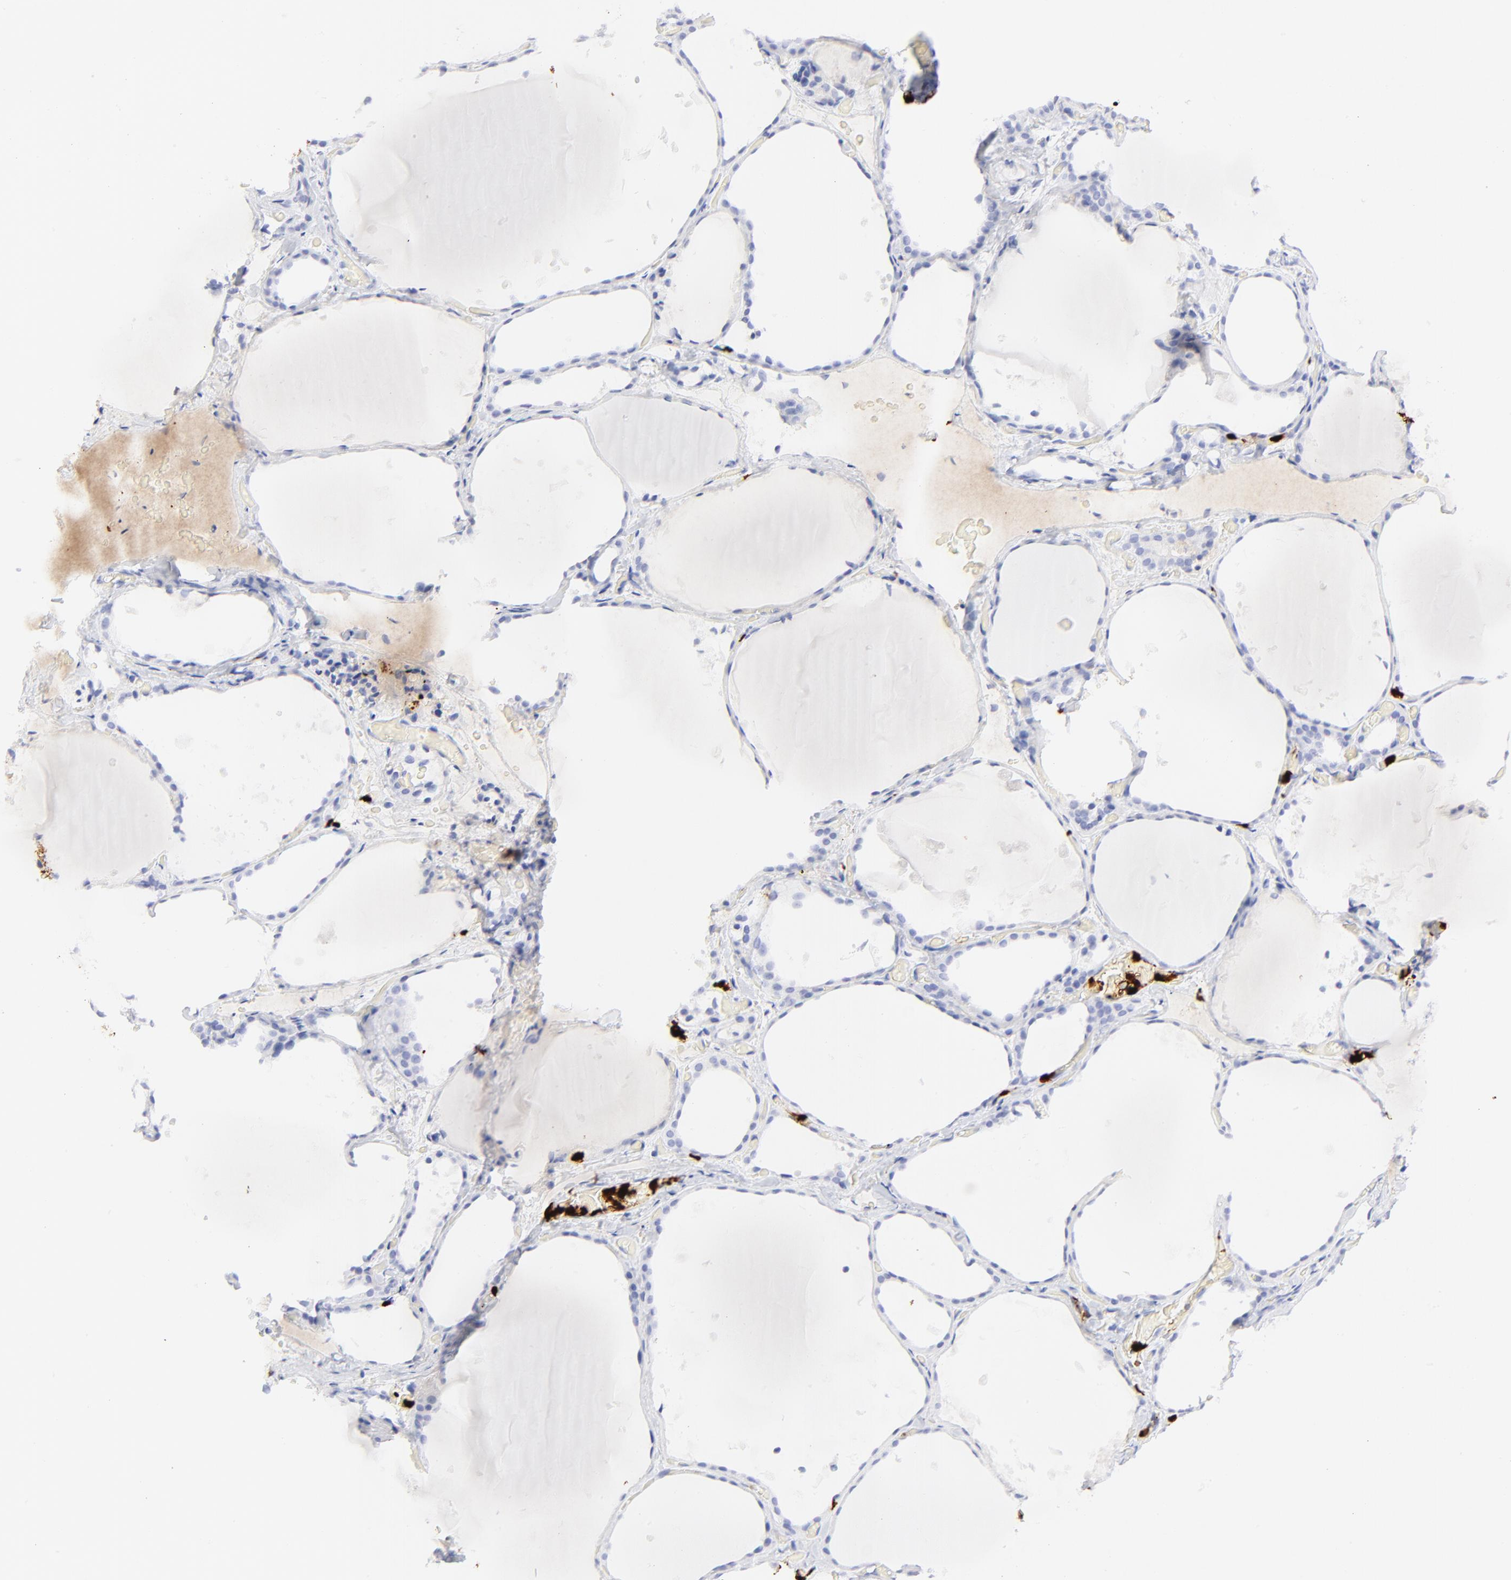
{"staining": {"intensity": "negative", "quantity": "none", "location": "none"}, "tissue": "thyroid gland", "cell_type": "Glandular cells", "image_type": "normal", "snomed": [{"axis": "morphology", "description": "Normal tissue, NOS"}, {"axis": "topography", "description": "Thyroid gland"}], "caption": "High power microscopy micrograph of an IHC histopathology image of normal thyroid gland, revealing no significant expression in glandular cells.", "gene": "S100A12", "patient": {"sex": "female", "age": 22}}